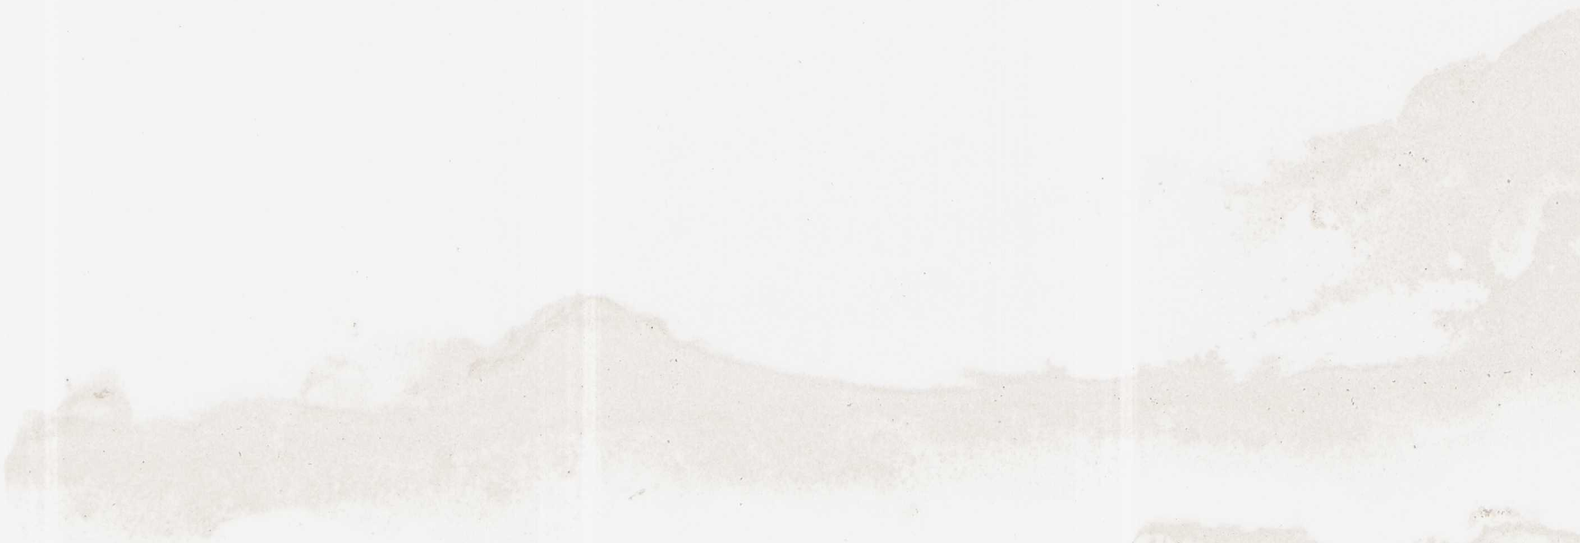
{"staining": {"intensity": "negative", "quantity": "none", "location": "none"}, "tissue": "adipose tissue", "cell_type": "Adipocytes", "image_type": "normal", "snomed": [{"axis": "morphology", "description": "Normal tissue, NOS"}, {"axis": "topography", "description": "Breast"}, {"axis": "topography", "description": "Adipose tissue"}], "caption": "Adipocytes show no significant protein staining in normal adipose tissue. The staining is performed using DAB brown chromogen with nuclei counter-stained in using hematoxylin.", "gene": "B4GALT1", "patient": {"sex": "female", "age": 25}}